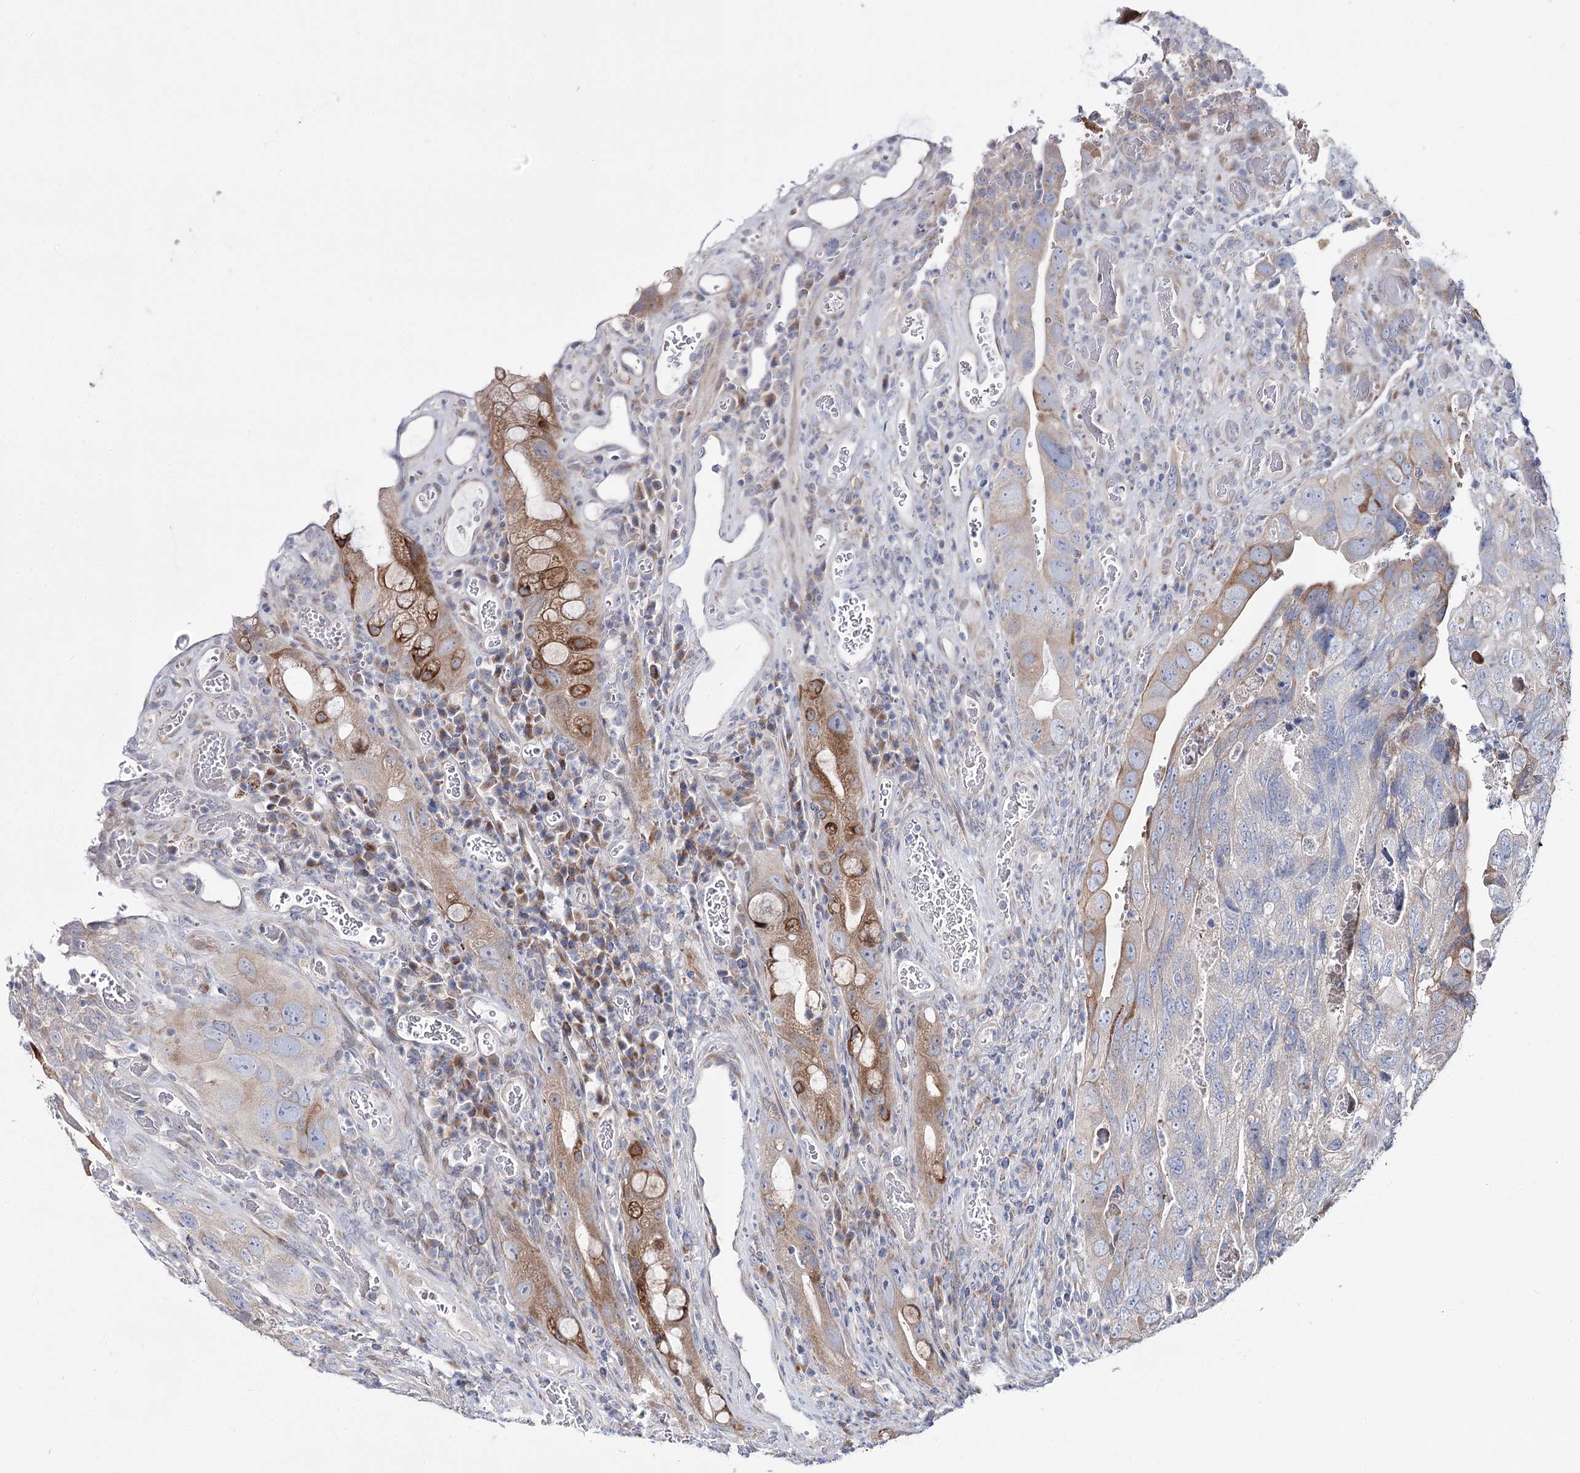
{"staining": {"intensity": "moderate", "quantity": "<25%", "location": "cytoplasmic/membranous"}, "tissue": "colorectal cancer", "cell_type": "Tumor cells", "image_type": "cancer", "snomed": [{"axis": "morphology", "description": "Adenocarcinoma, NOS"}, {"axis": "topography", "description": "Rectum"}], "caption": "Approximately <25% of tumor cells in colorectal cancer show moderate cytoplasmic/membranous protein staining as visualized by brown immunohistochemical staining.", "gene": "CPLANE1", "patient": {"sex": "male", "age": 63}}